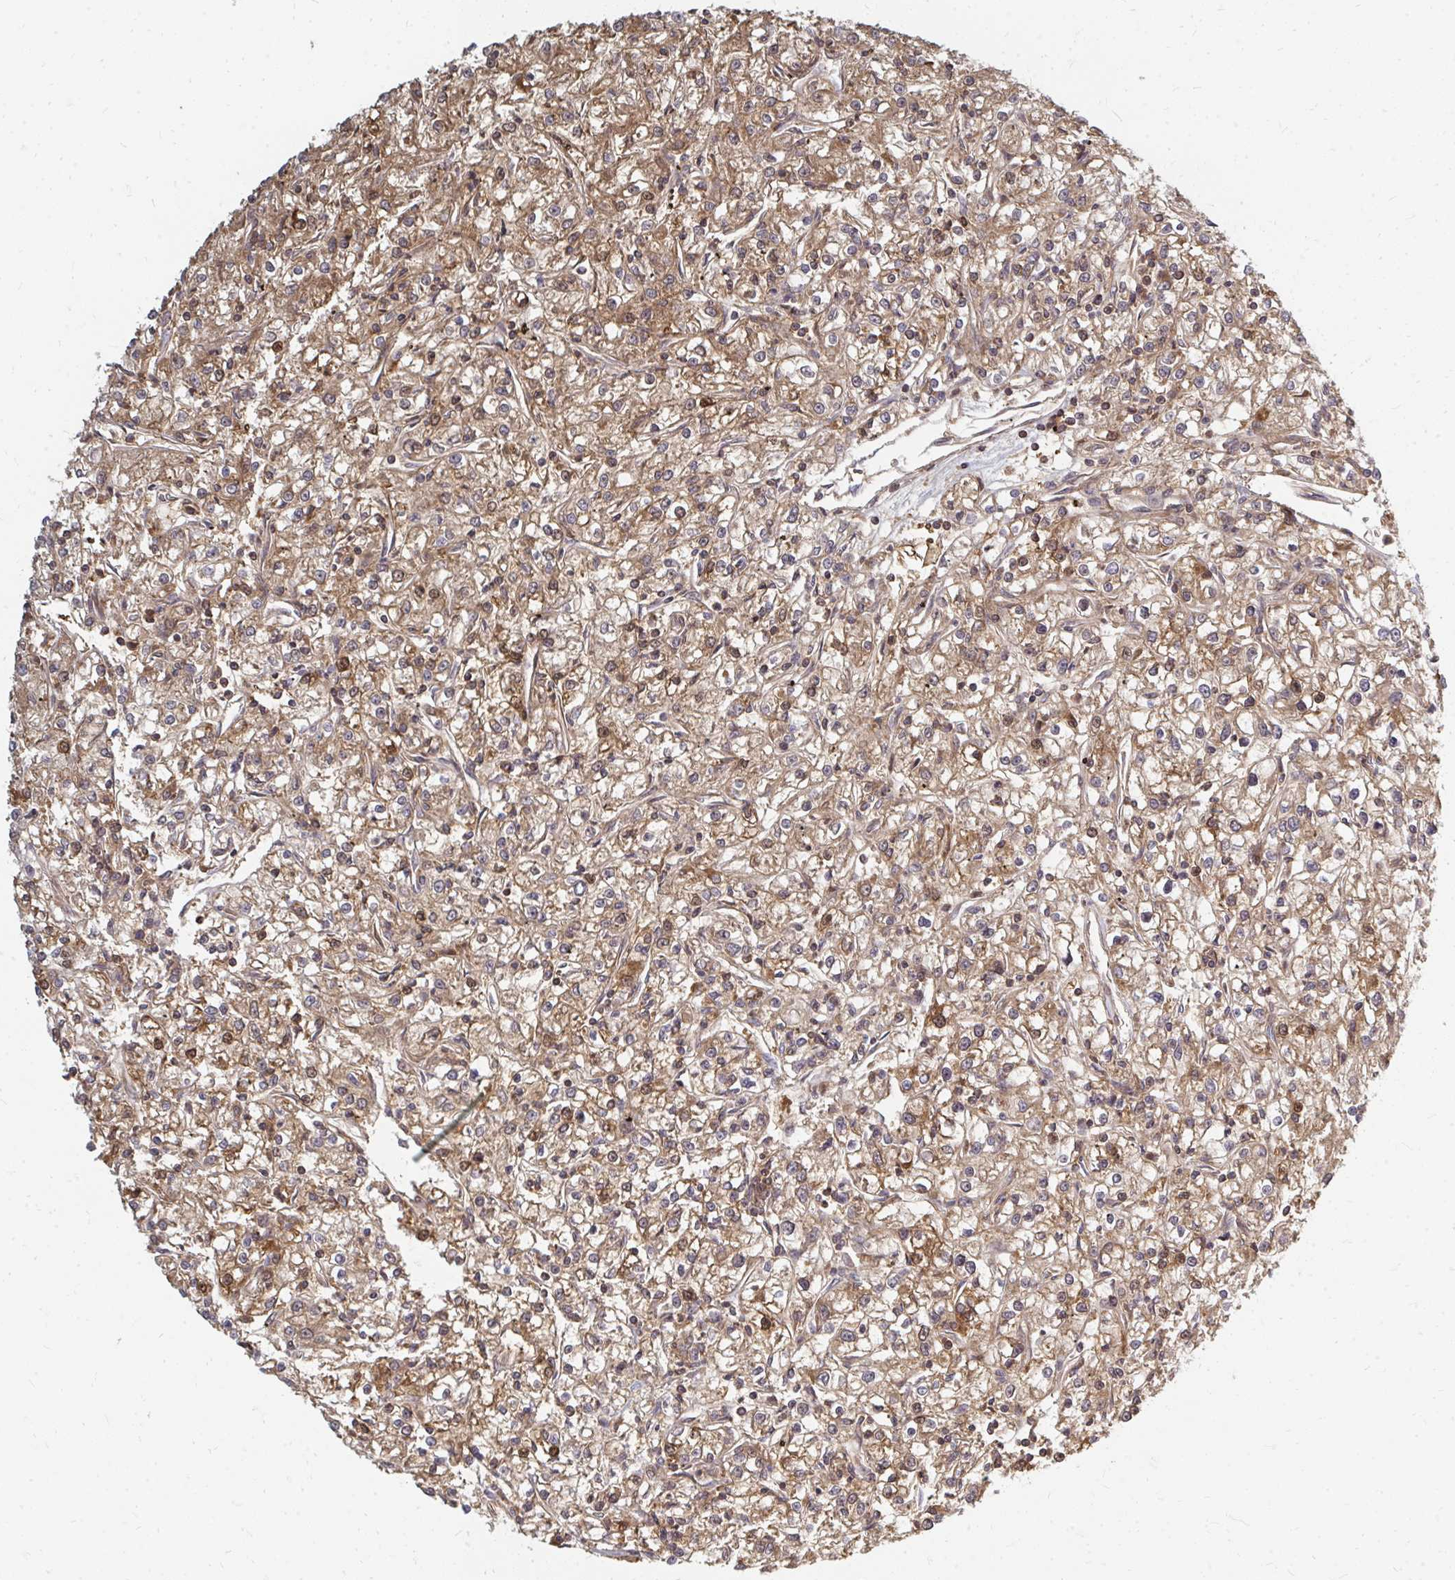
{"staining": {"intensity": "moderate", "quantity": ">75%", "location": "cytoplasmic/membranous"}, "tissue": "renal cancer", "cell_type": "Tumor cells", "image_type": "cancer", "snomed": [{"axis": "morphology", "description": "Adenocarcinoma, NOS"}, {"axis": "topography", "description": "Kidney"}], "caption": "A brown stain labels moderate cytoplasmic/membranous staining of a protein in renal cancer (adenocarcinoma) tumor cells. (Stains: DAB (3,3'-diaminobenzidine) in brown, nuclei in blue, Microscopy: brightfield microscopy at high magnification).", "gene": "ZNF285", "patient": {"sex": "female", "age": 59}}